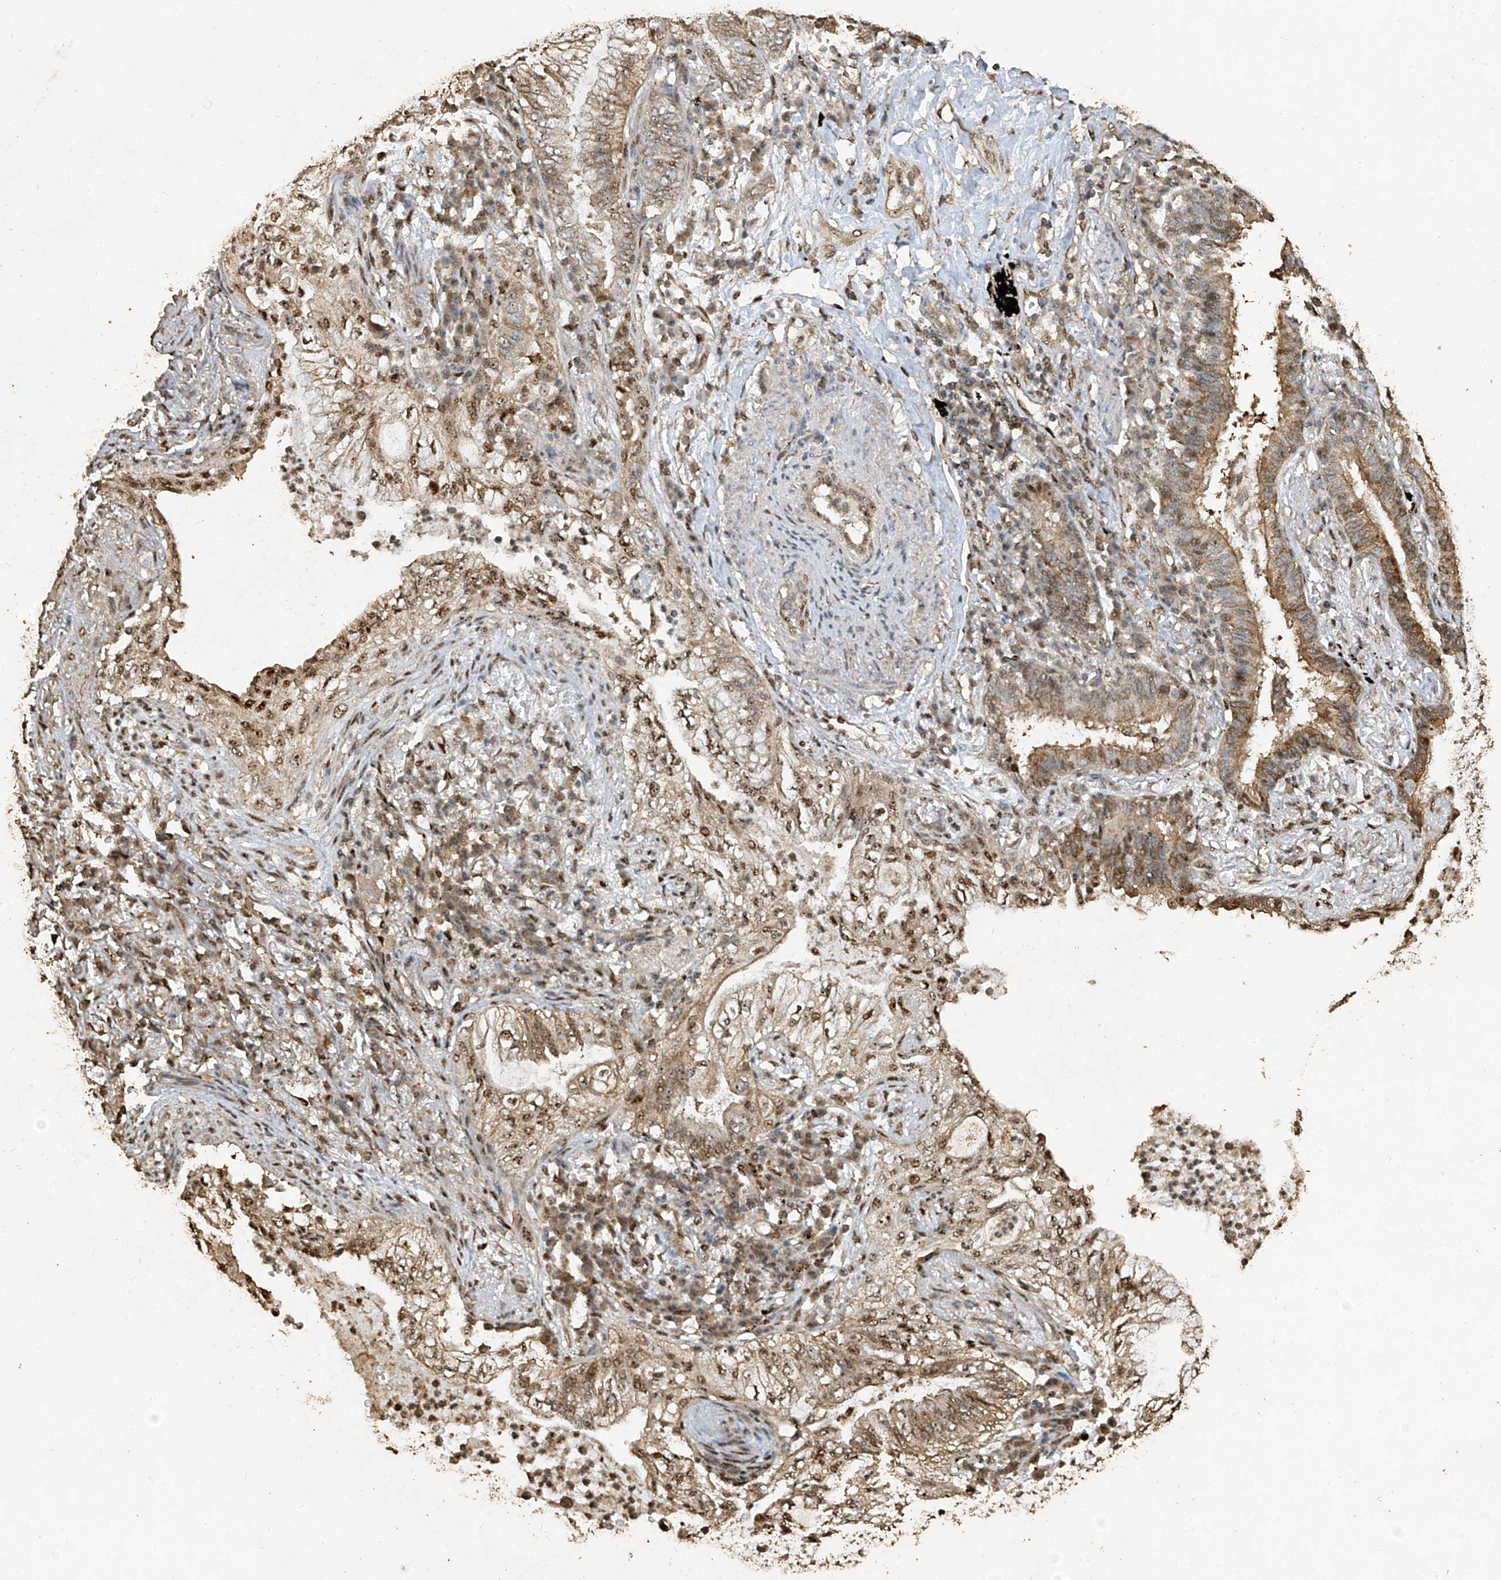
{"staining": {"intensity": "moderate", "quantity": ">75%", "location": "nuclear"}, "tissue": "lung cancer", "cell_type": "Tumor cells", "image_type": "cancer", "snomed": [{"axis": "morphology", "description": "Normal tissue, NOS"}, {"axis": "morphology", "description": "Adenocarcinoma, NOS"}, {"axis": "topography", "description": "Bronchus"}, {"axis": "topography", "description": "Lung"}], "caption": "The photomicrograph displays a brown stain indicating the presence of a protein in the nuclear of tumor cells in lung cancer (adenocarcinoma).", "gene": "ERBB3", "patient": {"sex": "female", "age": 70}}